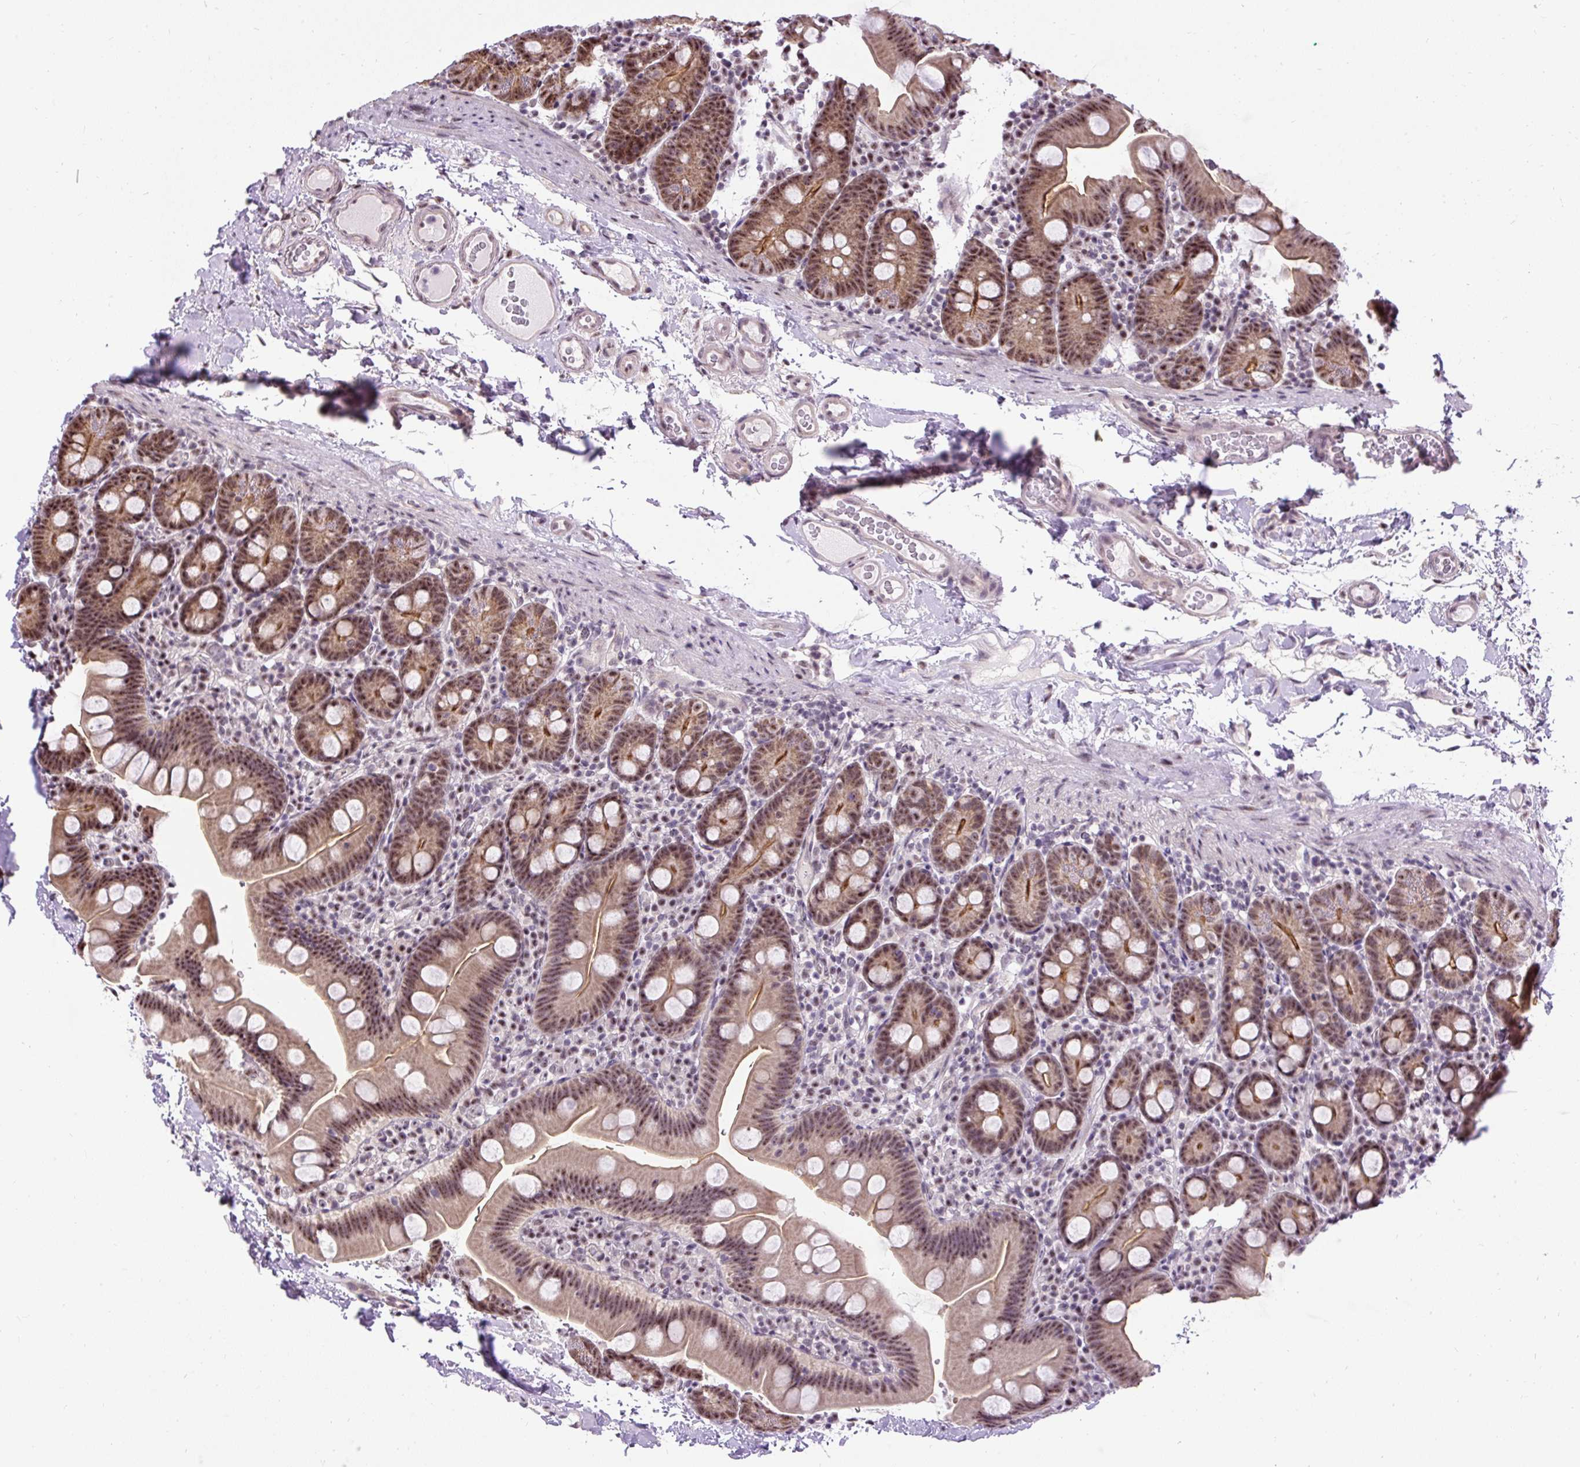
{"staining": {"intensity": "moderate", "quantity": ">75%", "location": "cytoplasmic/membranous,nuclear"}, "tissue": "small intestine", "cell_type": "Glandular cells", "image_type": "normal", "snomed": [{"axis": "morphology", "description": "Normal tissue, NOS"}, {"axis": "topography", "description": "Small intestine"}], "caption": "Immunohistochemistry of unremarkable human small intestine displays medium levels of moderate cytoplasmic/membranous,nuclear expression in approximately >75% of glandular cells.", "gene": "SMC5", "patient": {"sex": "female", "age": 68}}